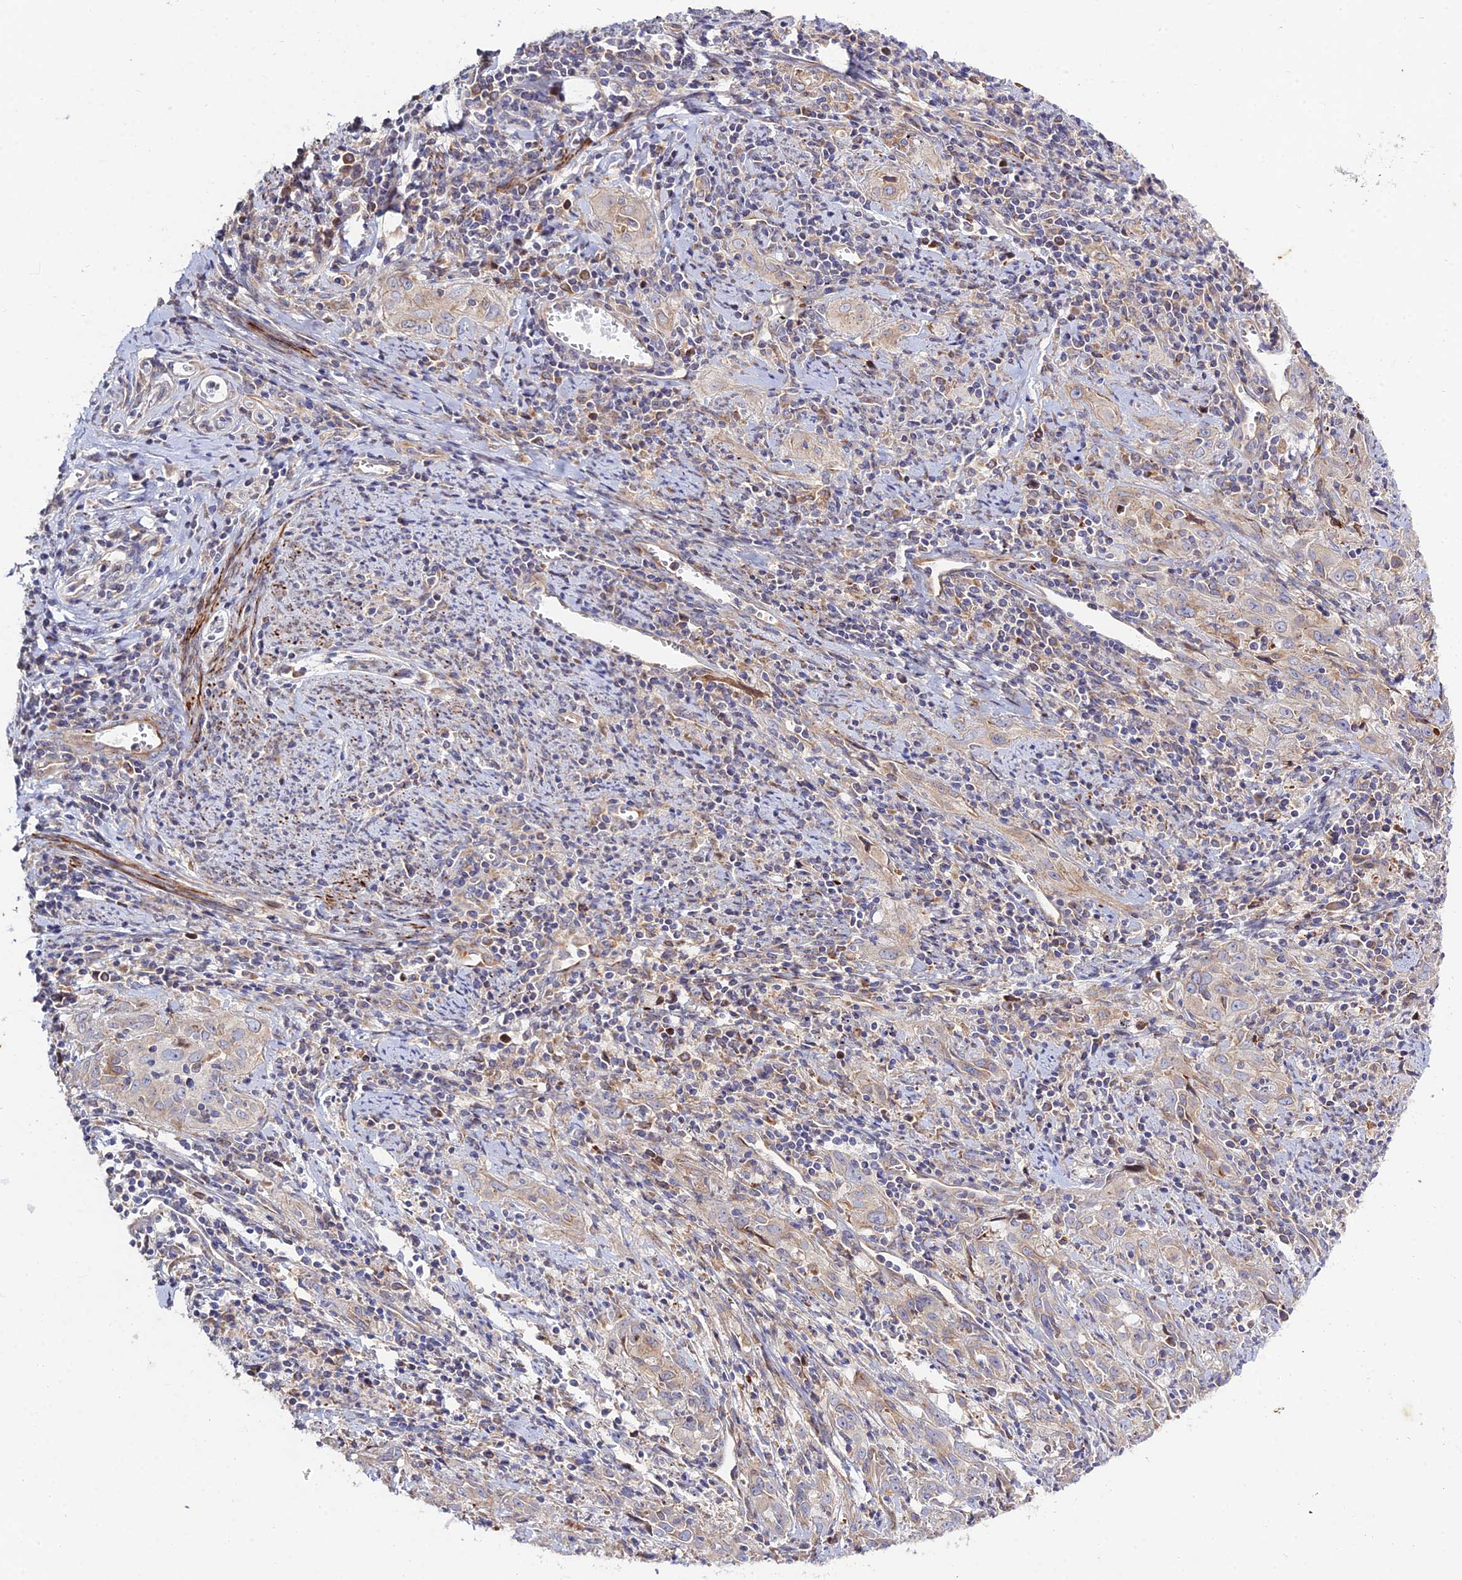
{"staining": {"intensity": "weak", "quantity": "<25%", "location": "cytoplasmic/membranous"}, "tissue": "cervical cancer", "cell_type": "Tumor cells", "image_type": "cancer", "snomed": [{"axis": "morphology", "description": "Squamous cell carcinoma, NOS"}, {"axis": "topography", "description": "Cervix"}], "caption": "The histopathology image reveals no significant staining in tumor cells of cervical cancer.", "gene": "ARL6IP1", "patient": {"sex": "female", "age": 57}}